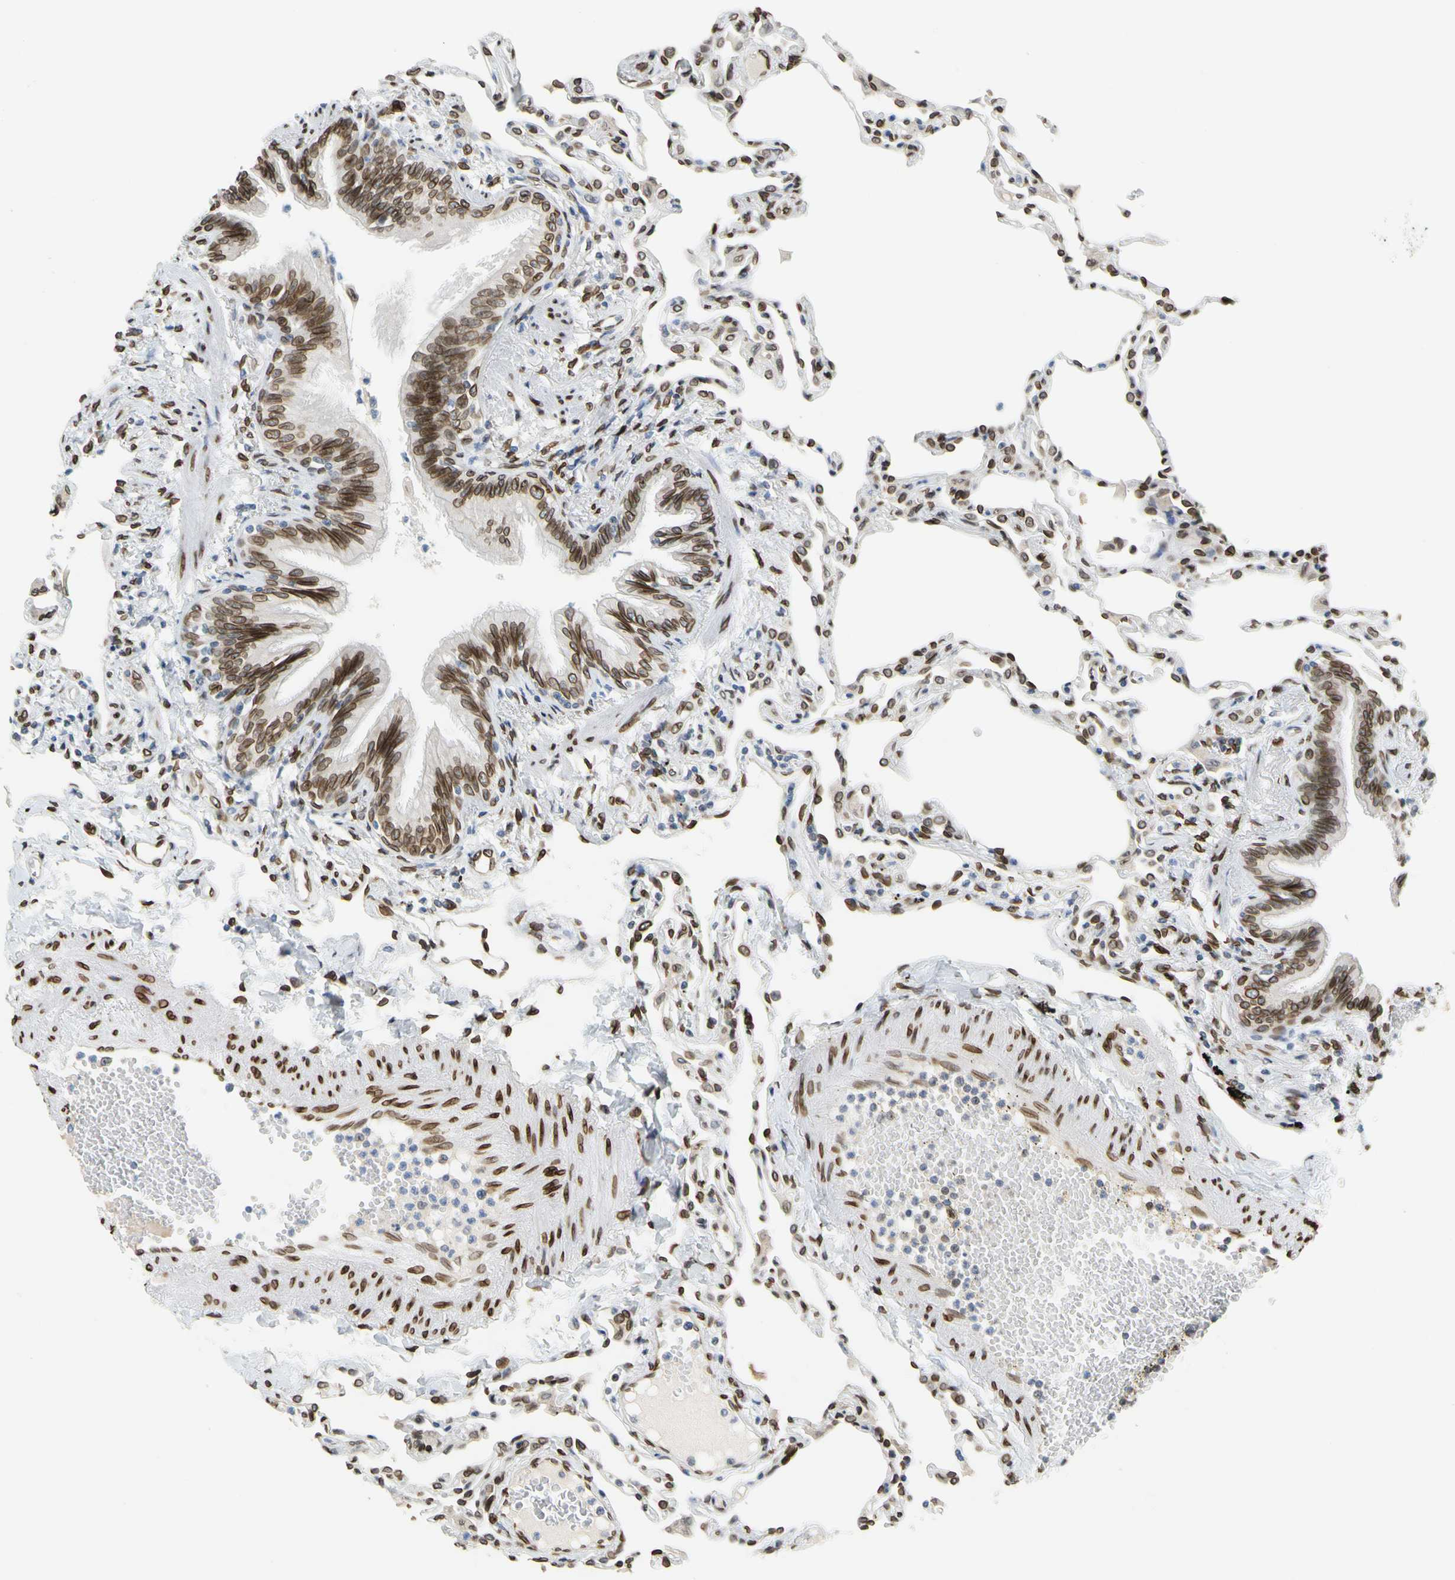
{"staining": {"intensity": "strong", "quantity": ">75%", "location": "cytoplasmic/membranous,nuclear"}, "tissue": "lung", "cell_type": "Alveolar cells", "image_type": "normal", "snomed": [{"axis": "morphology", "description": "Normal tissue, NOS"}, {"axis": "topography", "description": "Lung"}], "caption": "Immunohistochemistry (IHC) micrograph of unremarkable lung: human lung stained using immunohistochemistry displays high levels of strong protein expression localized specifically in the cytoplasmic/membranous,nuclear of alveolar cells, appearing as a cytoplasmic/membranous,nuclear brown color.", "gene": "SUN1", "patient": {"sex": "female", "age": 49}}